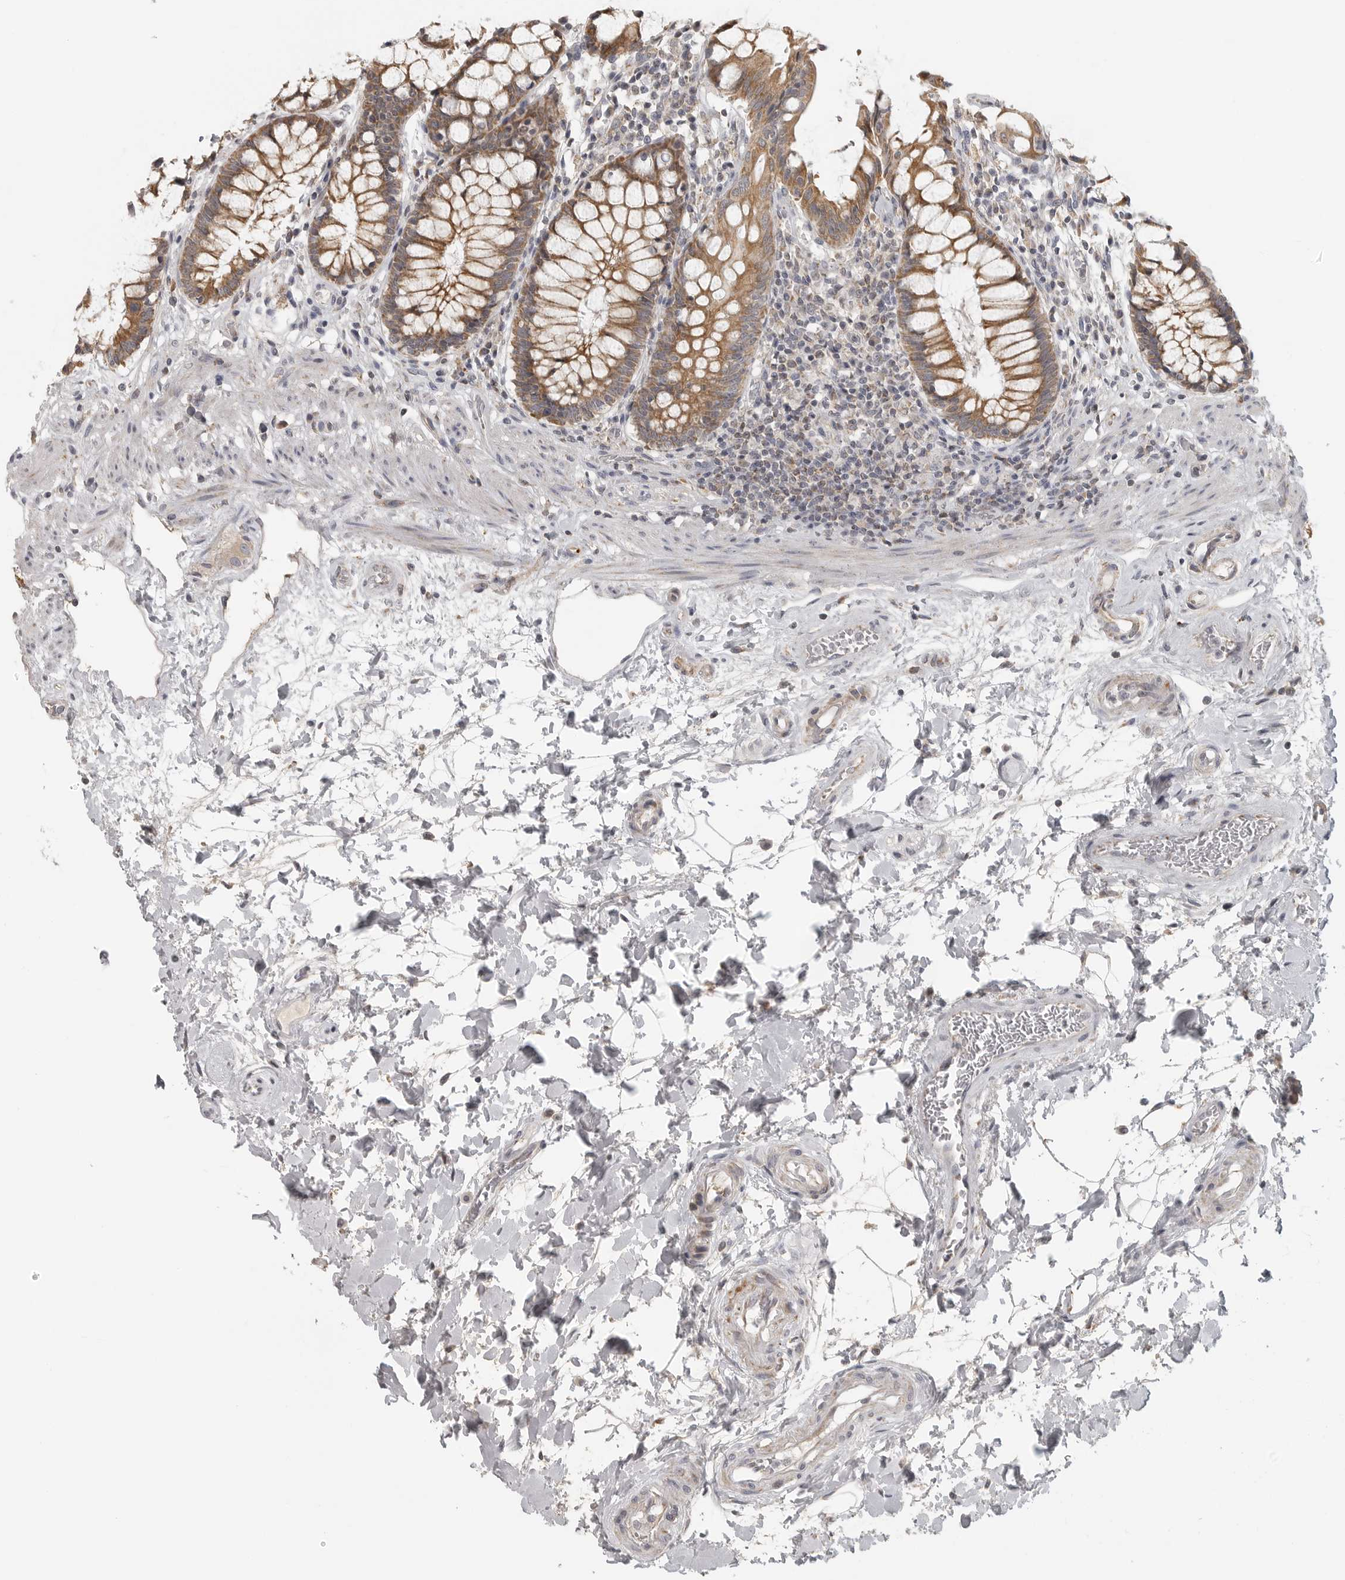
{"staining": {"intensity": "moderate", "quantity": ">75%", "location": "cytoplasmic/membranous"}, "tissue": "rectum", "cell_type": "Glandular cells", "image_type": "normal", "snomed": [{"axis": "morphology", "description": "Normal tissue, NOS"}, {"axis": "topography", "description": "Rectum"}], "caption": "Brown immunohistochemical staining in benign rectum reveals moderate cytoplasmic/membranous expression in about >75% of glandular cells.", "gene": "RXFP3", "patient": {"sex": "male", "age": 64}}